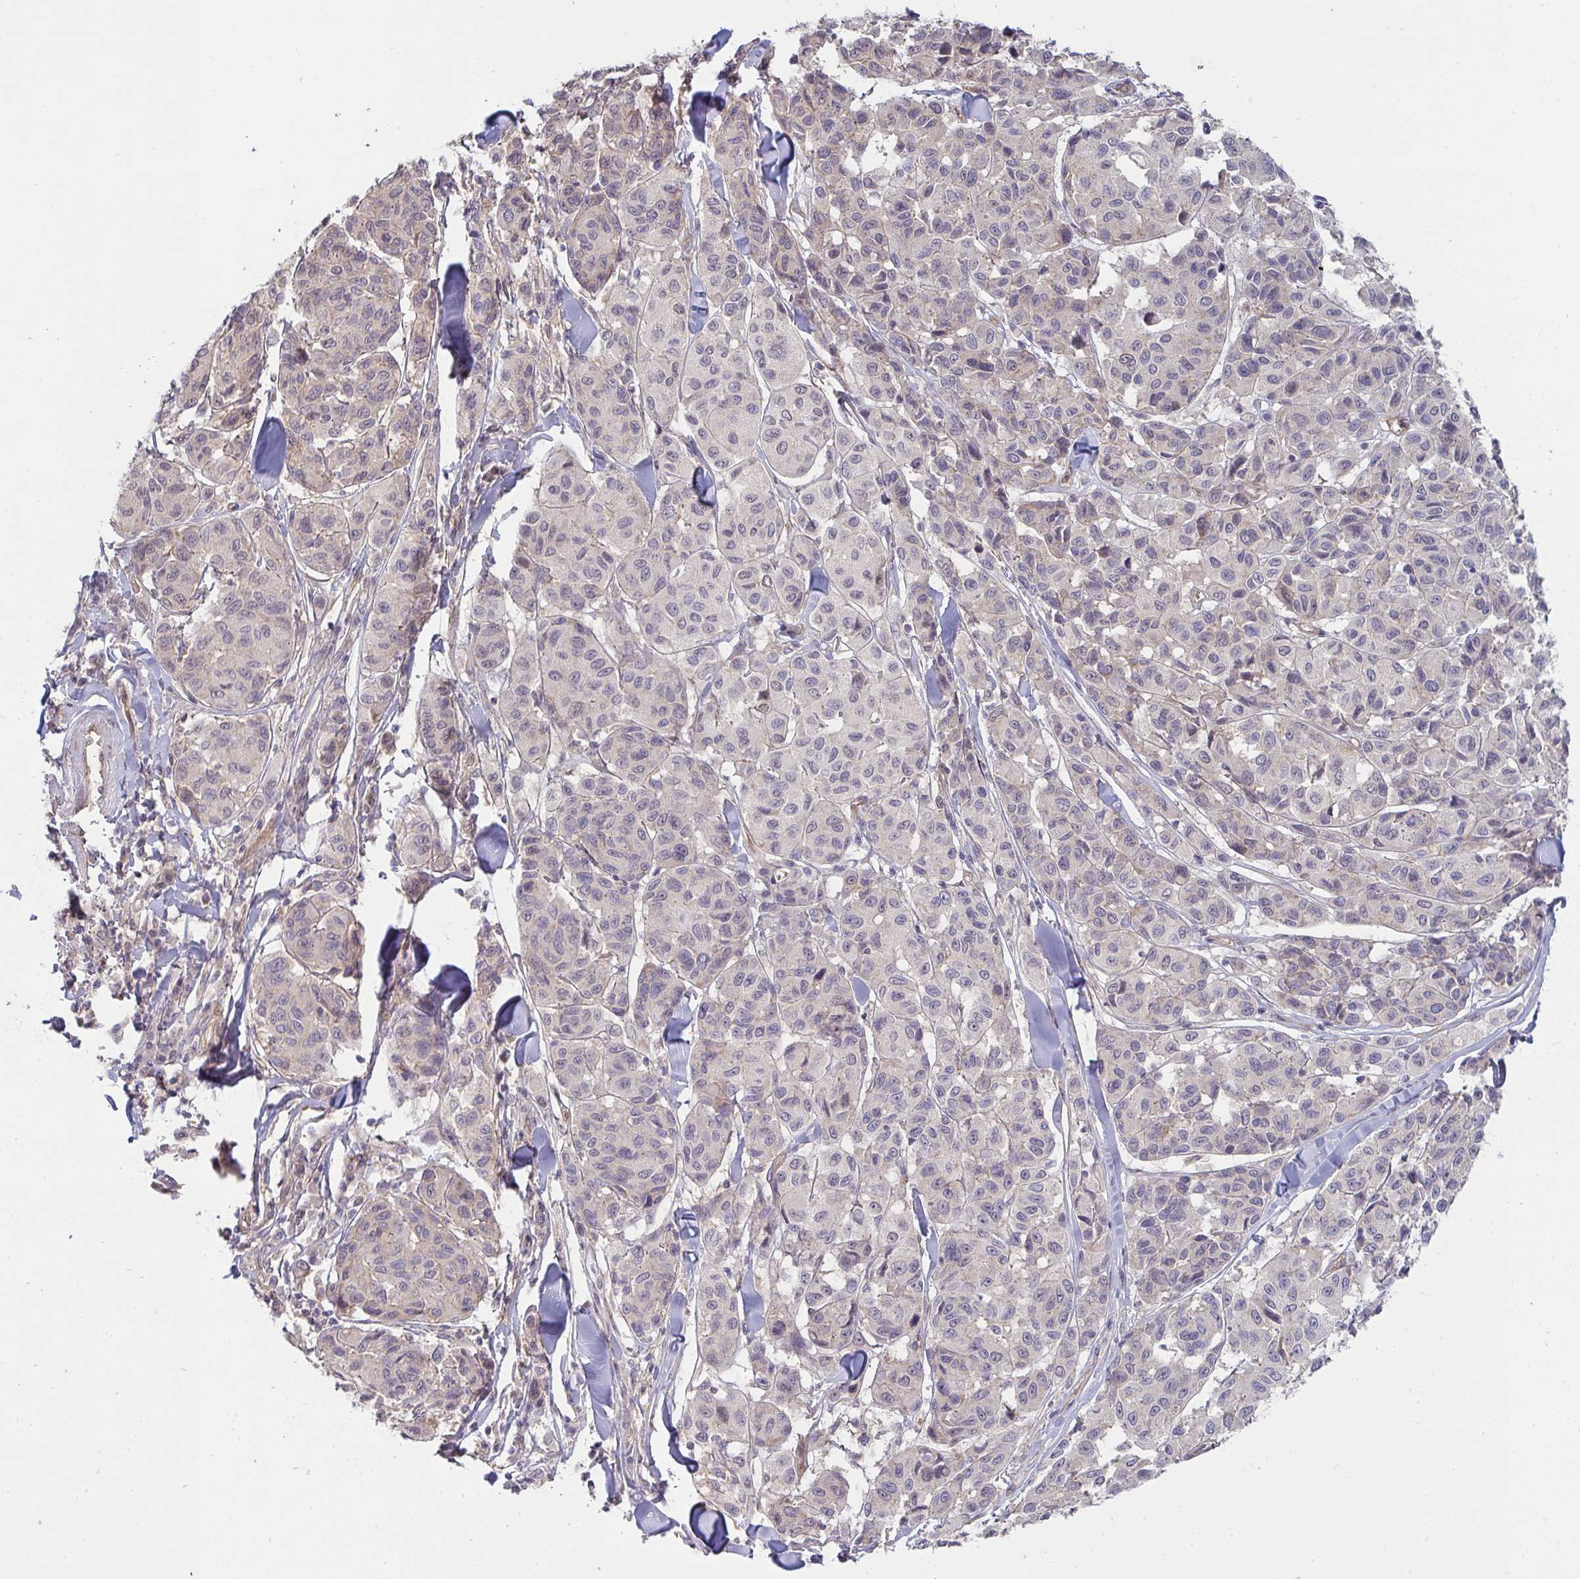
{"staining": {"intensity": "negative", "quantity": "none", "location": "none"}, "tissue": "melanoma", "cell_type": "Tumor cells", "image_type": "cancer", "snomed": [{"axis": "morphology", "description": "Malignant melanoma, NOS"}, {"axis": "topography", "description": "Skin"}], "caption": "Protein analysis of malignant melanoma shows no significant expression in tumor cells.", "gene": "CASP9", "patient": {"sex": "female", "age": 66}}